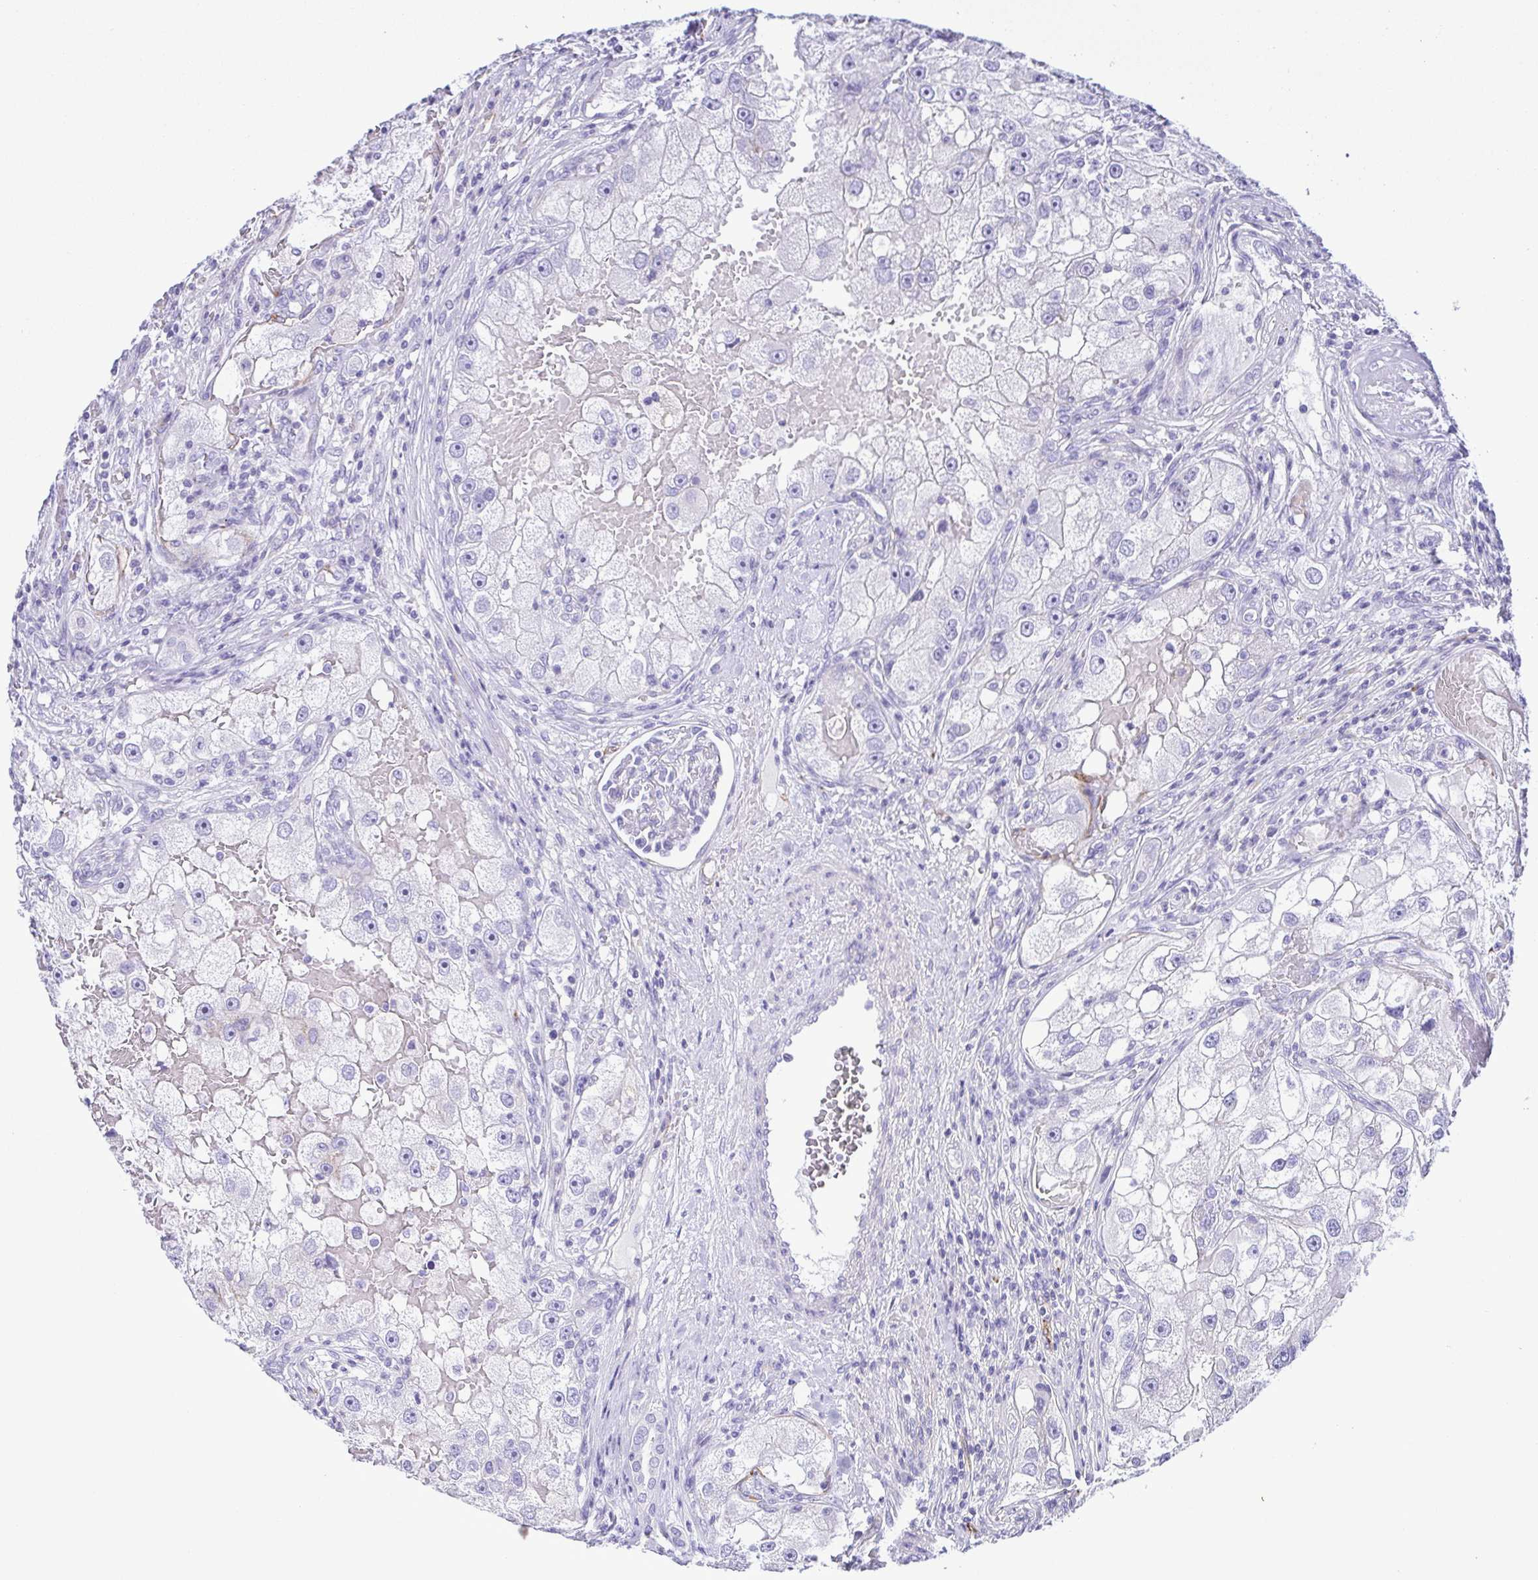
{"staining": {"intensity": "negative", "quantity": "none", "location": "none"}, "tissue": "renal cancer", "cell_type": "Tumor cells", "image_type": "cancer", "snomed": [{"axis": "morphology", "description": "Adenocarcinoma, NOS"}, {"axis": "topography", "description": "Kidney"}], "caption": "Tumor cells show no significant protein staining in renal adenocarcinoma.", "gene": "GPR182", "patient": {"sex": "male", "age": 63}}